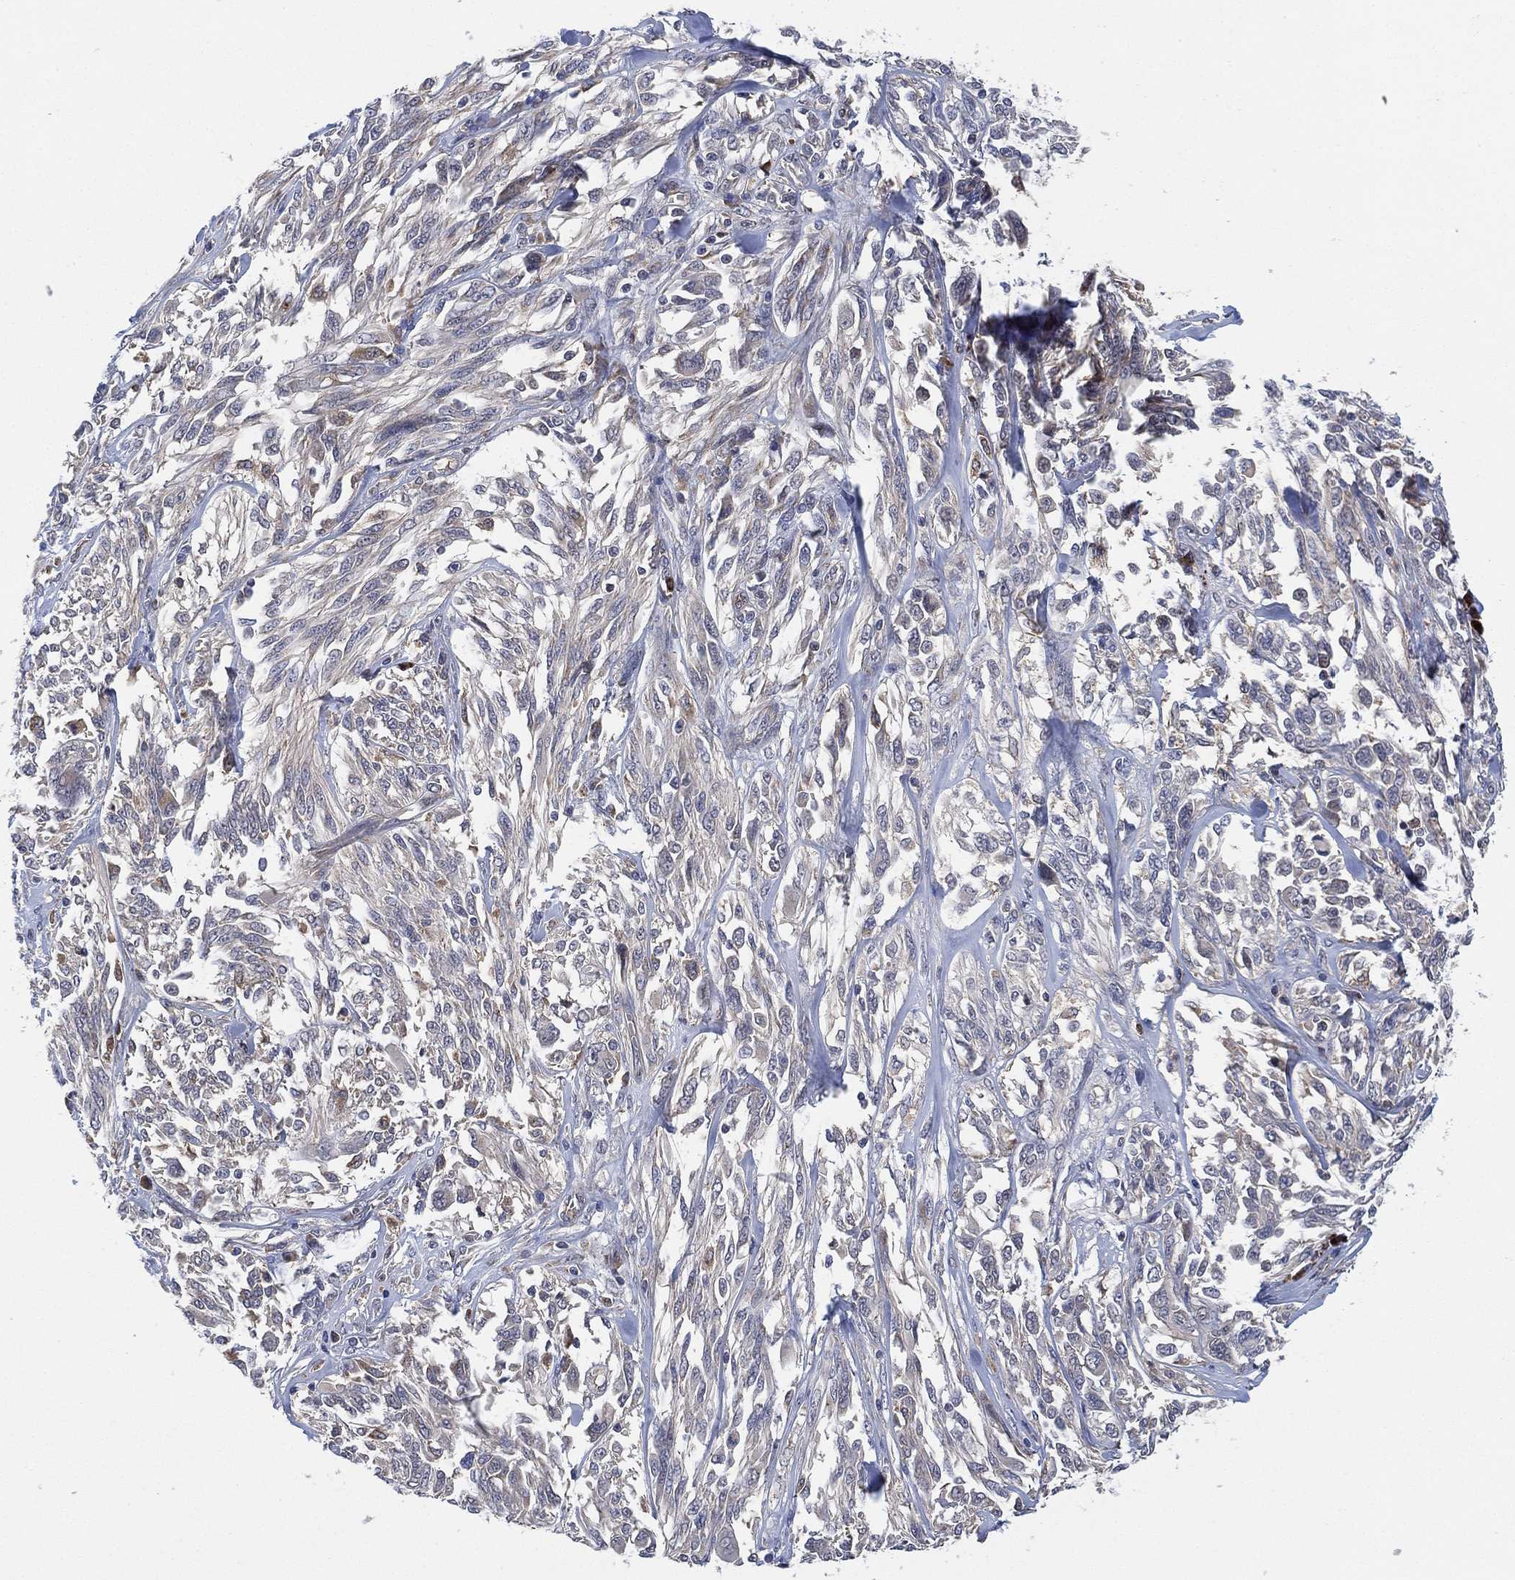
{"staining": {"intensity": "negative", "quantity": "none", "location": "none"}, "tissue": "melanoma", "cell_type": "Tumor cells", "image_type": "cancer", "snomed": [{"axis": "morphology", "description": "Malignant melanoma, NOS"}, {"axis": "topography", "description": "Skin"}], "caption": "A micrograph of human malignant melanoma is negative for staining in tumor cells.", "gene": "FES", "patient": {"sex": "female", "age": 91}}